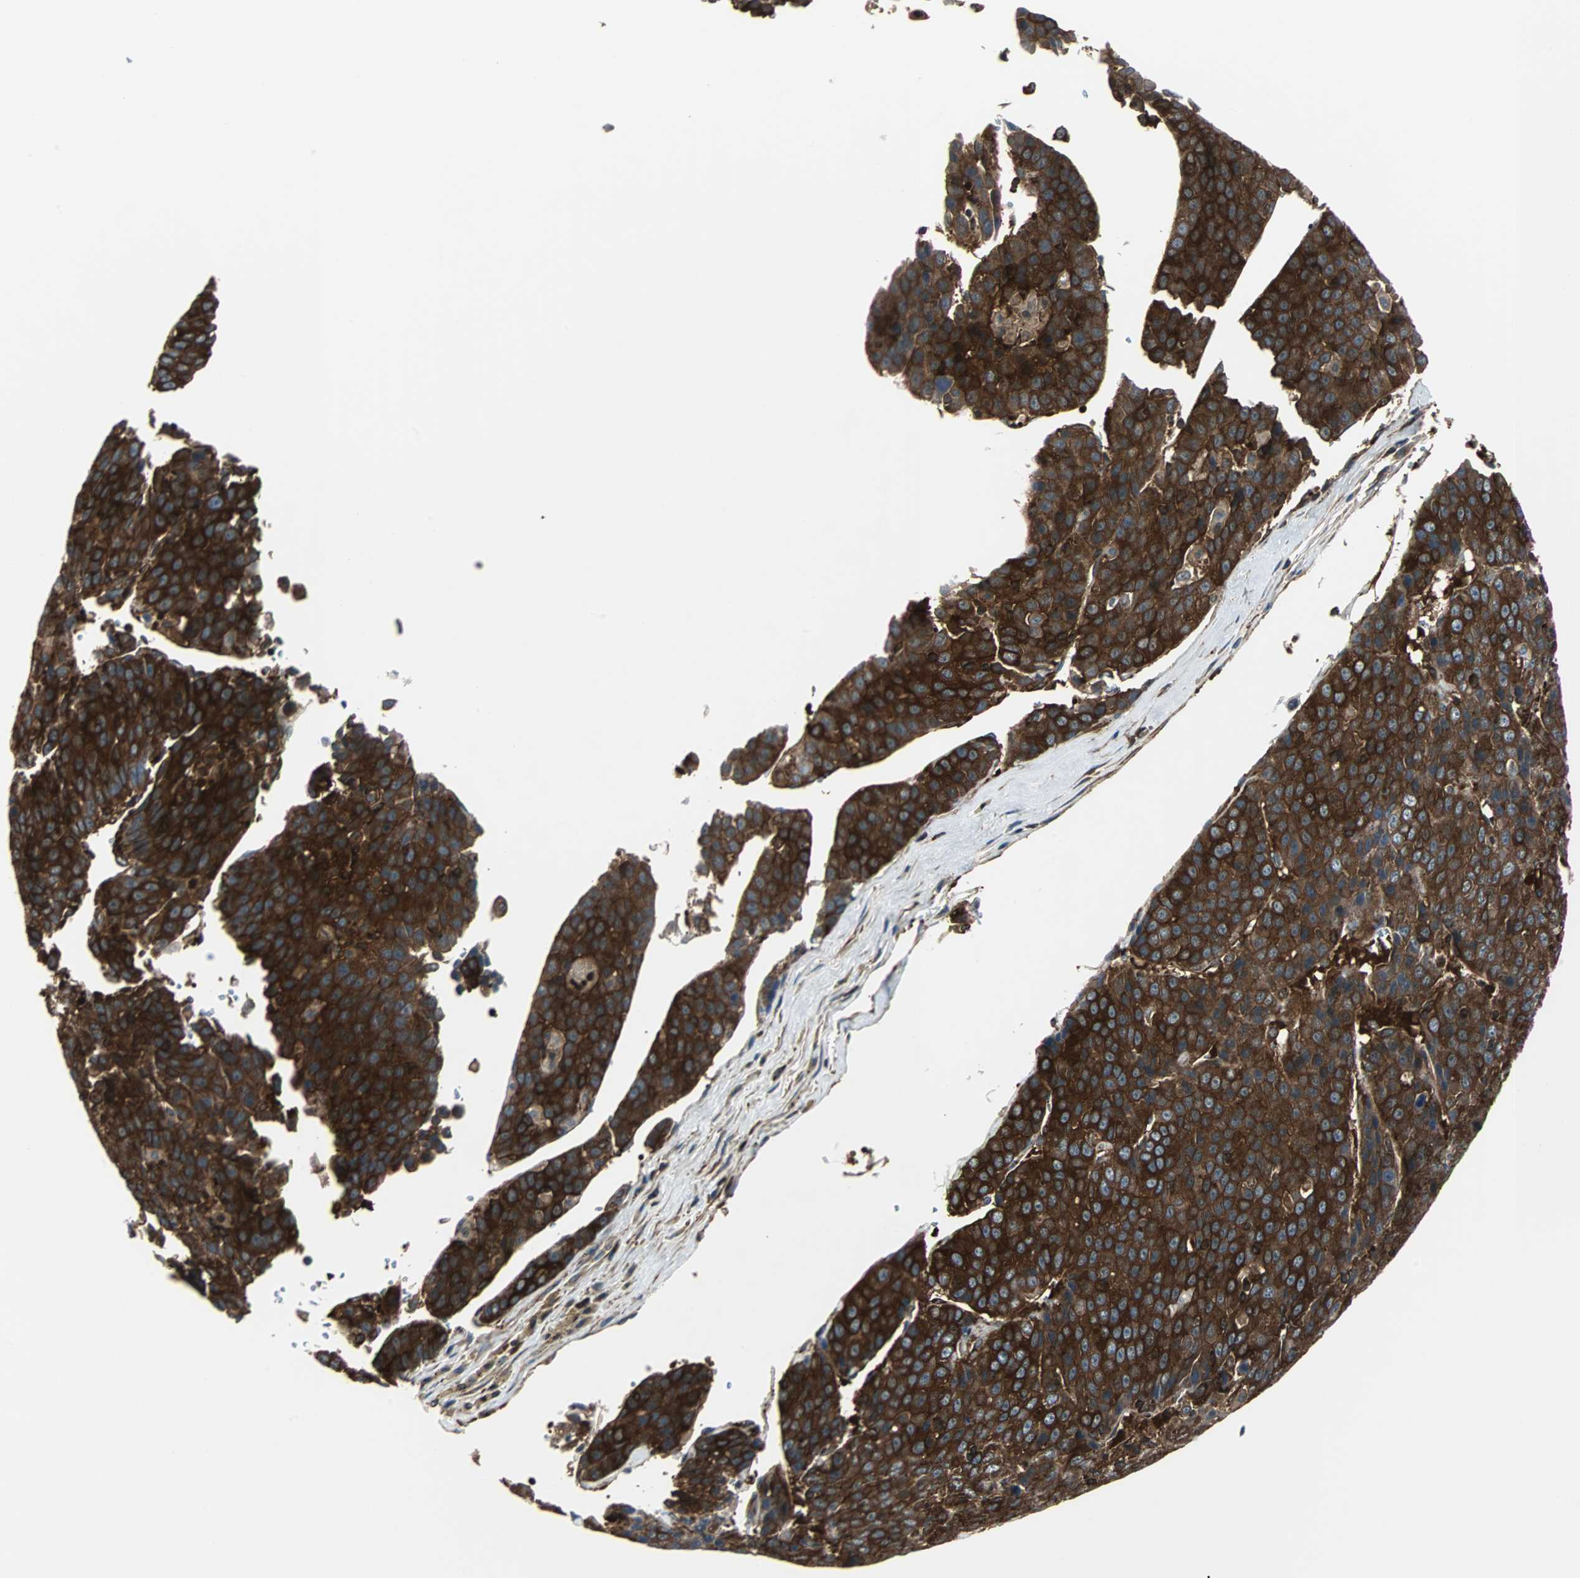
{"staining": {"intensity": "strong", "quantity": ">75%", "location": "cytoplasmic/membranous"}, "tissue": "liver cancer", "cell_type": "Tumor cells", "image_type": "cancer", "snomed": [{"axis": "morphology", "description": "Carcinoma, Hepatocellular, NOS"}, {"axis": "topography", "description": "Liver"}], "caption": "Immunohistochemical staining of human hepatocellular carcinoma (liver) reveals high levels of strong cytoplasmic/membranous staining in approximately >75% of tumor cells.", "gene": "RELA", "patient": {"sex": "female", "age": 53}}